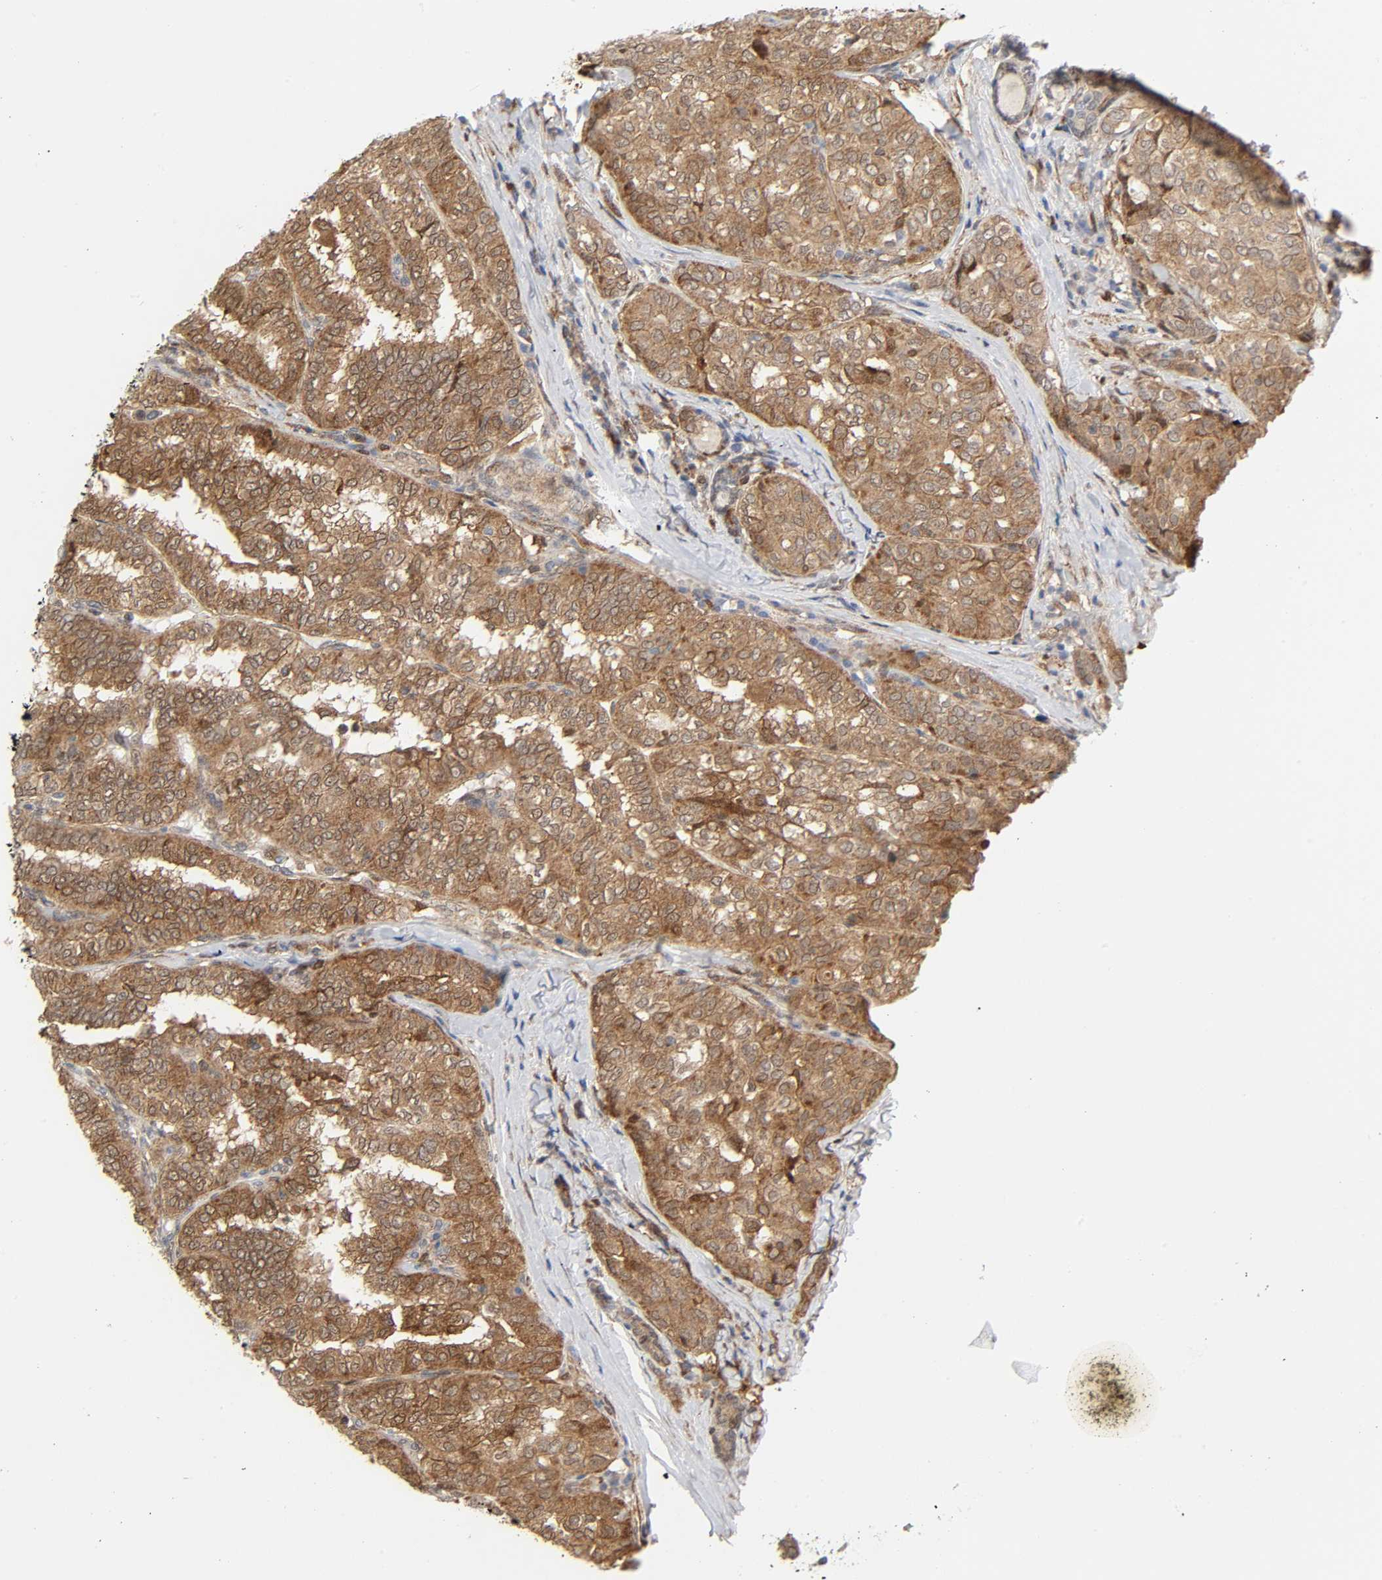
{"staining": {"intensity": "moderate", "quantity": ">75%", "location": "cytoplasmic/membranous"}, "tissue": "thyroid cancer", "cell_type": "Tumor cells", "image_type": "cancer", "snomed": [{"axis": "morphology", "description": "Papillary adenocarcinoma, NOS"}, {"axis": "topography", "description": "Thyroid gland"}], "caption": "The immunohistochemical stain highlights moderate cytoplasmic/membranous staining in tumor cells of papillary adenocarcinoma (thyroid) tissue.", "gene": "MAPK1", "patient": {"sex": "female", "age": 30}}